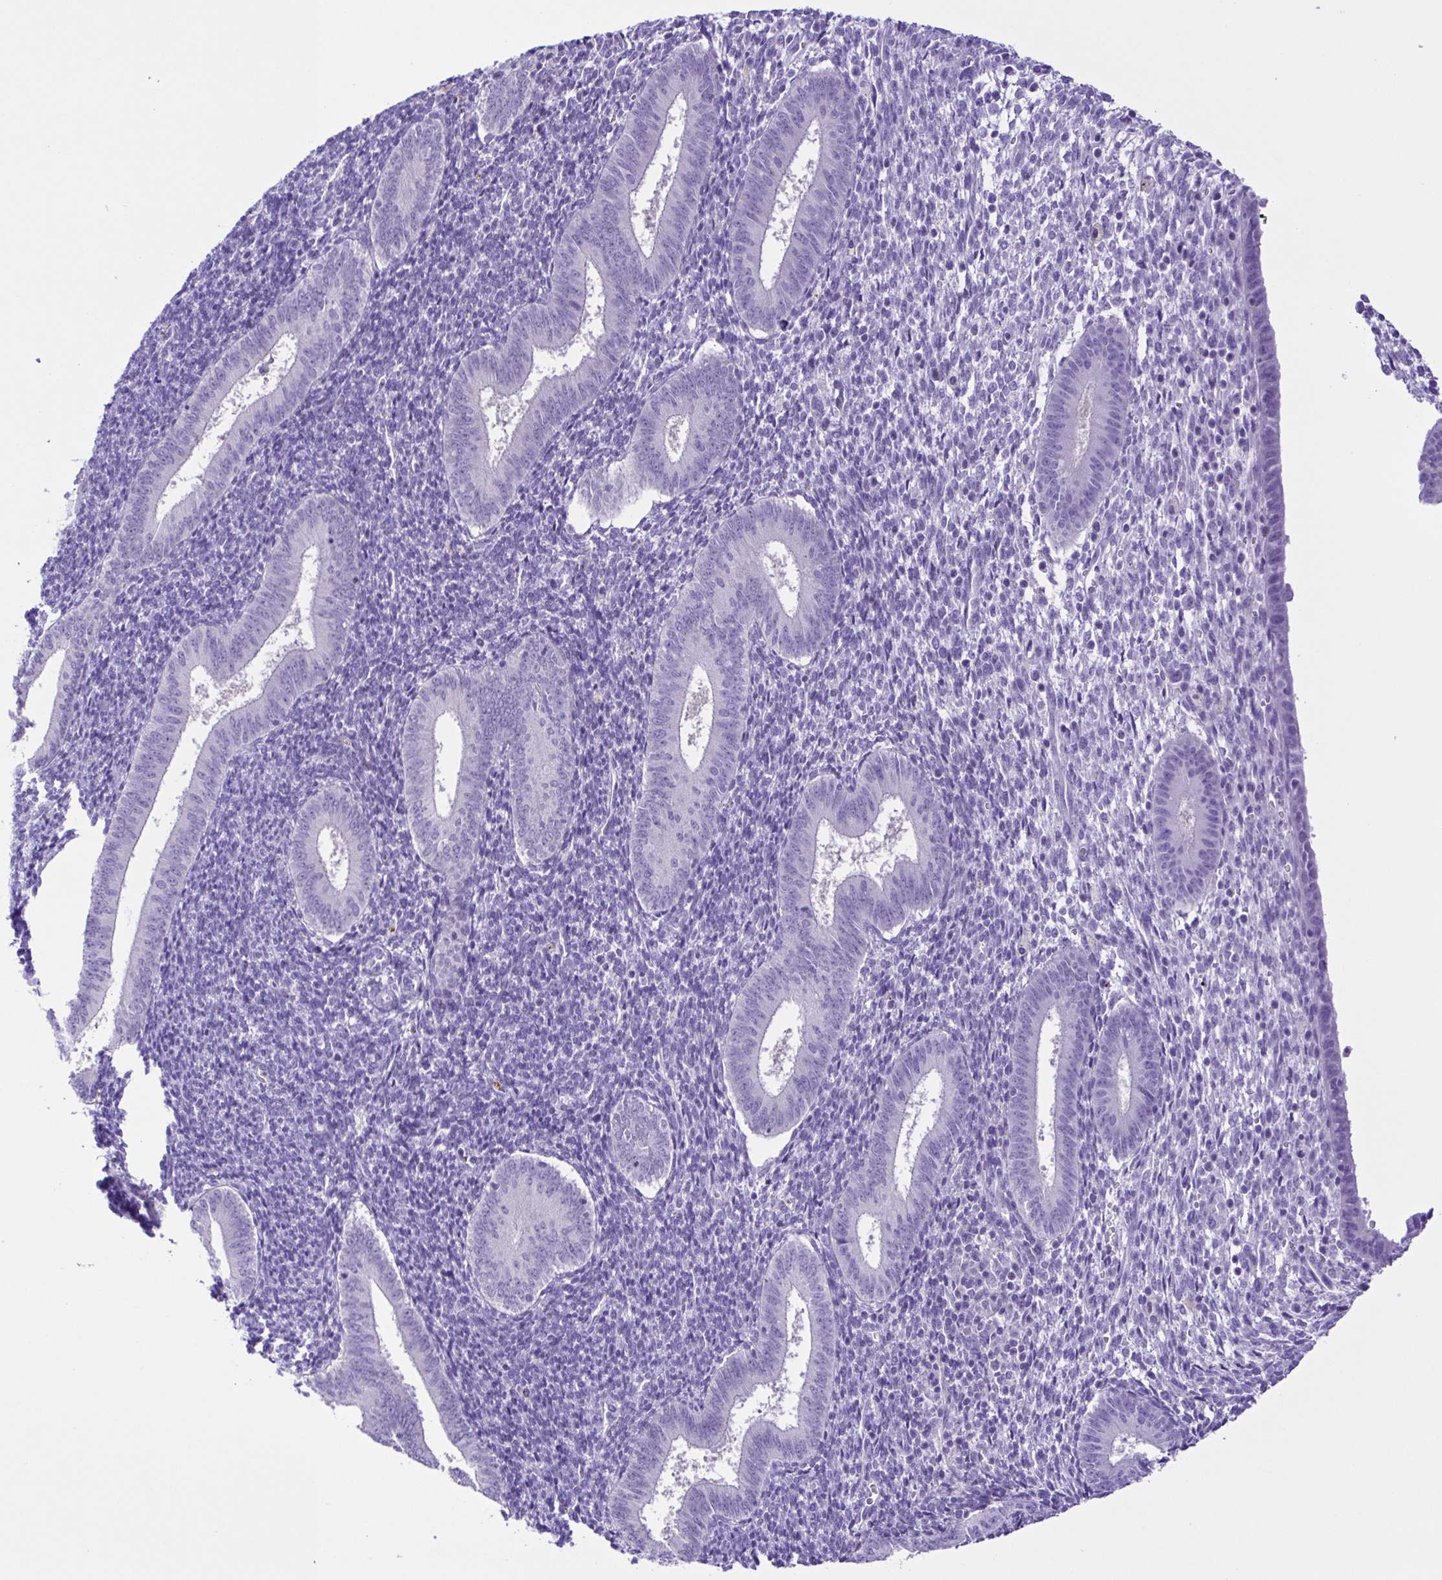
{"staining": {"intensity": "negative", "quantity": "none", "location": "none"}, "tissue": "endometrium", "cell_type": "Cells in endometrial stroma", "image_type": "normal", "snomed": [{"axis": "morphology", "description": "Normal tissue, NOS"}, {"axis": "topography", "description": "Endometrium"}], "caption": "A high-resolution histopathology image shows IHC staining of normal endometrium, which exhibits no significant expression in cells in endometrial stroma.", "gene": "SYT1", "patient": {"sex": "female", "age": 25}}